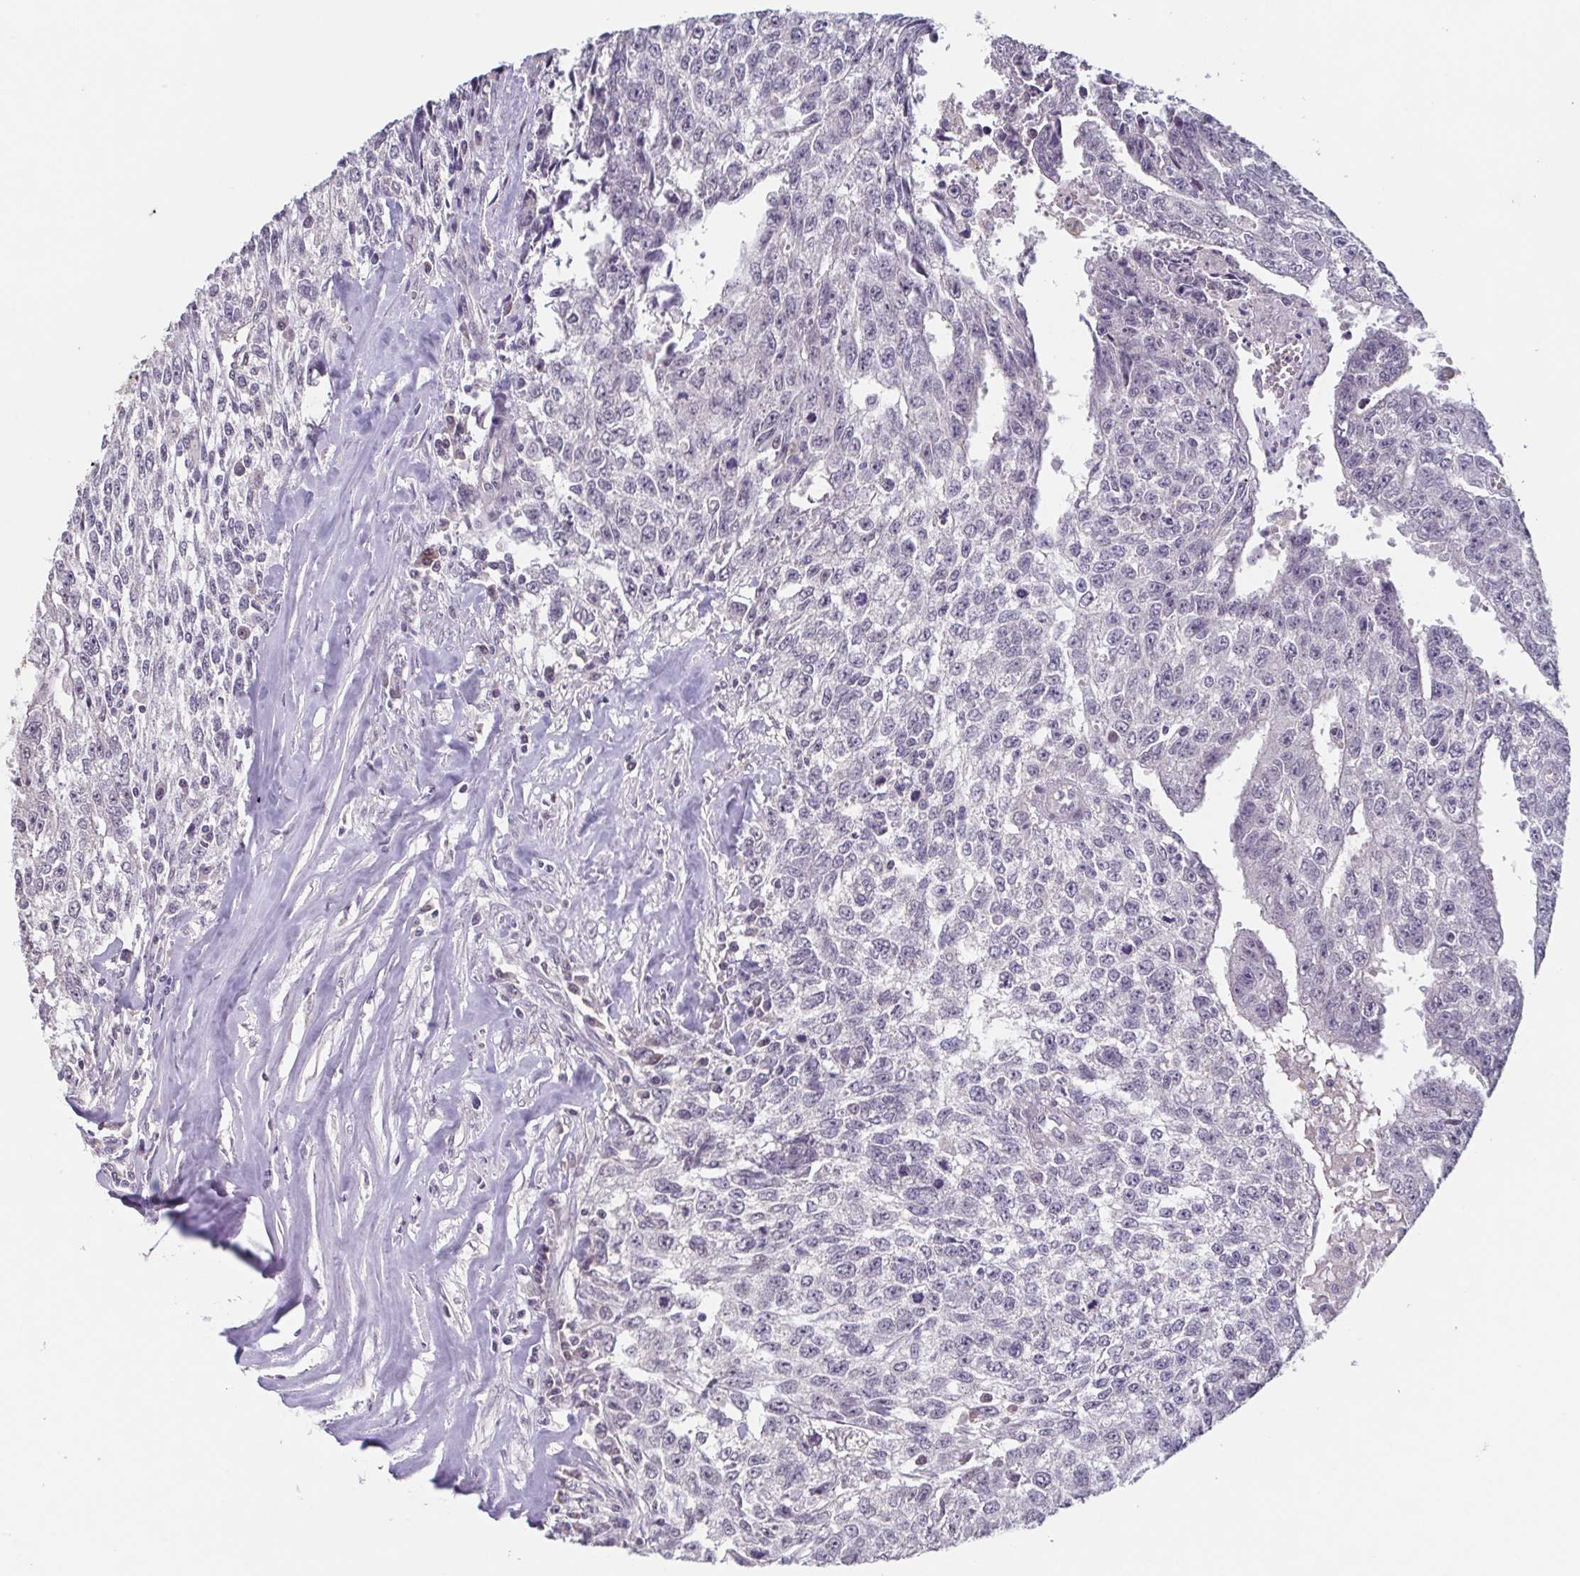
{"staining": {"intensity": "negative", "quantity": "none", "location": "none"}, "tissue": "testis cancer", "cell_type": "Tumor cells", "image_type": "cancer", "snomed": [{"axis": "morphology", "description": "Carcinoma, Embryonal, NOS"}, {"axis": "morphology", "description": "Teratoma, malignant, NOS"}, {"axis": "topography", "description": "Testis"}], "caption": "Immunohistochemistry (IHC) of human testis embryonal carcinoma shows no expression in tumor cells. (Stains: DAB (3,3'-diaminobenzidine) immunohistochemistry with hematoxylin counter stain, Microscopy: brightfield microscopy at high magnification).", "gene": "GHRL", "patient": {"sex": "male", "age": 24}}